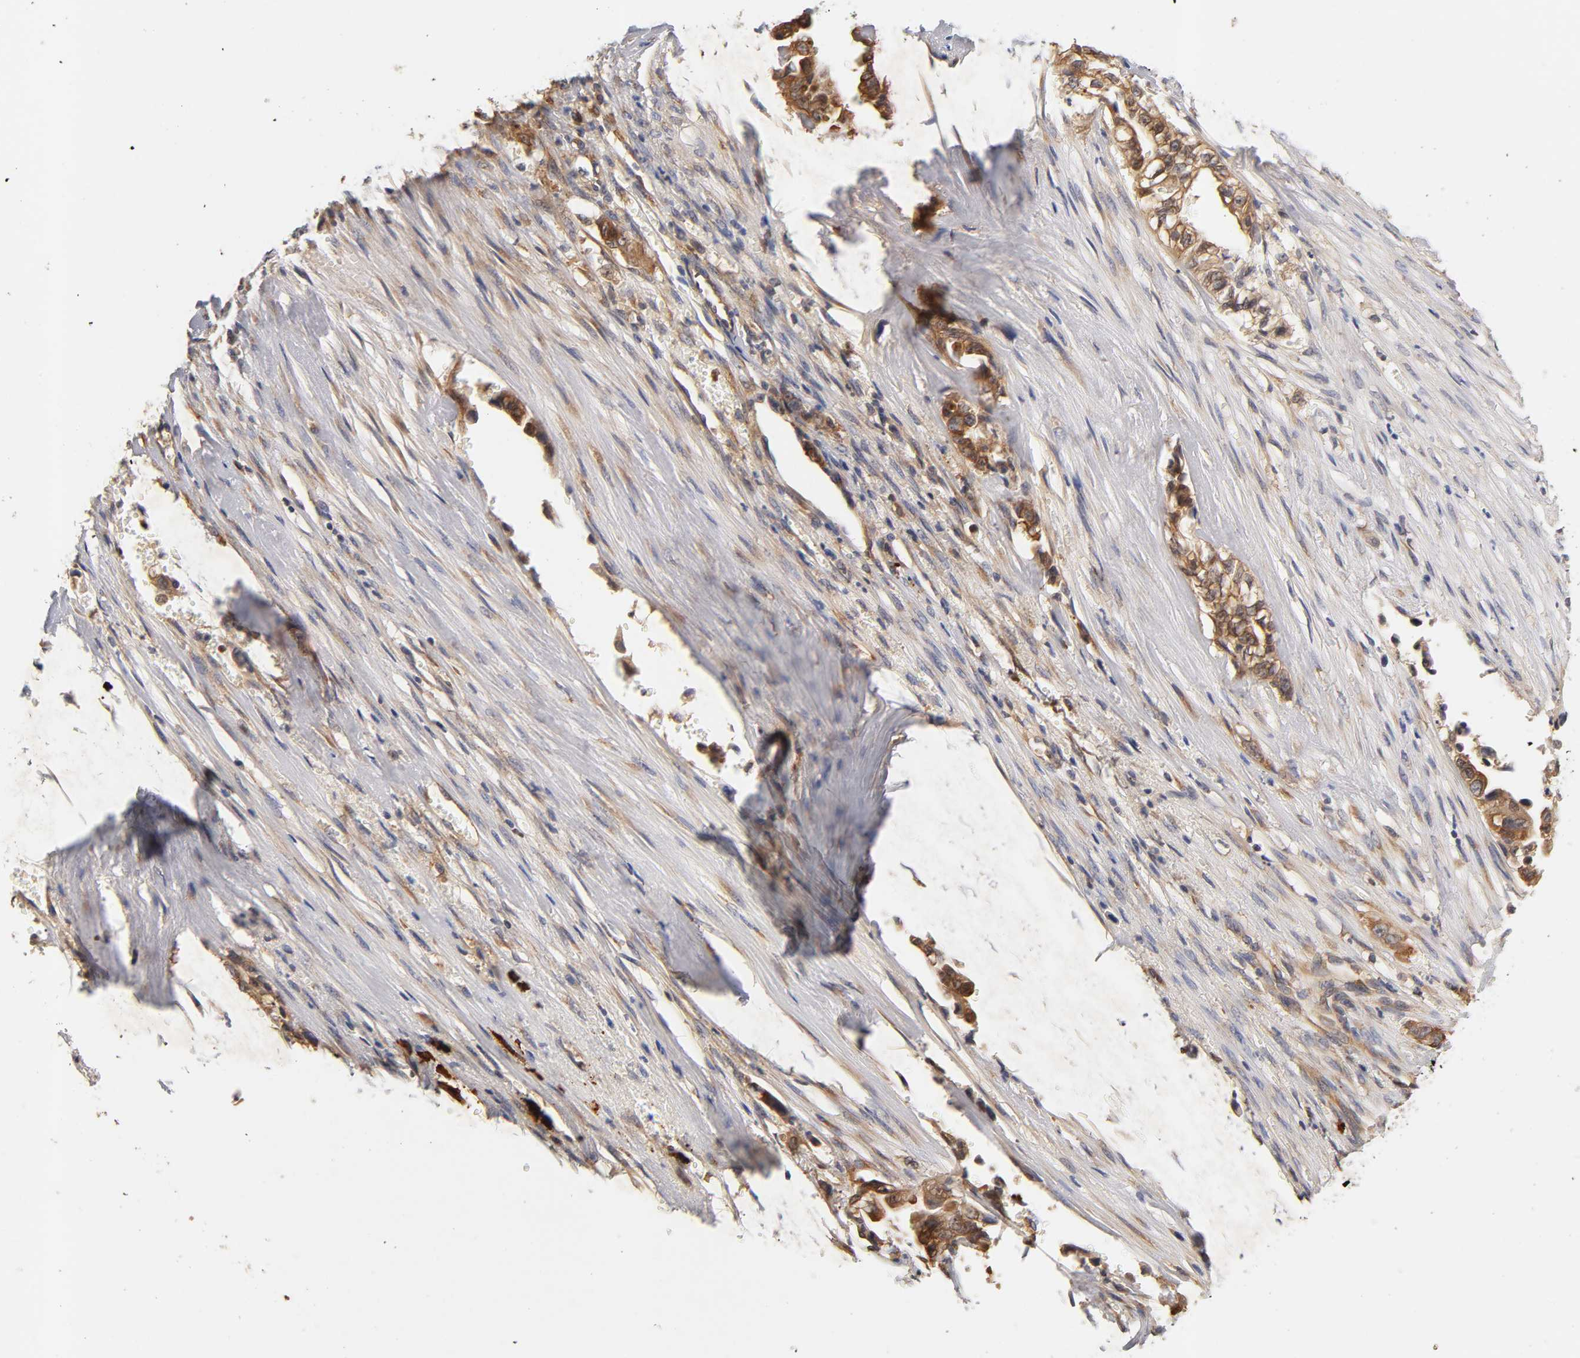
{"staining": {"intensity": "moderate", "quantity": ">75%", "location": "cytoplasmic/membranous"}, "tissue": "liver cancer", "cell_type": "Tumor cells", "image_type": "cancer", "snomed": [{"axis": "morphology", "description": "Cholangiocarcinoma"}, {"axis": "topography", "description": "Liver"}], "caption": "Cholangiocarcinoma (liver) stained with a brown dye reveals moderate cytoplasmic/membranous positive expression in approximately >75% of tumor cells.", "gene": "RPS29", "patient": {"sex": "female", "age": 70}}